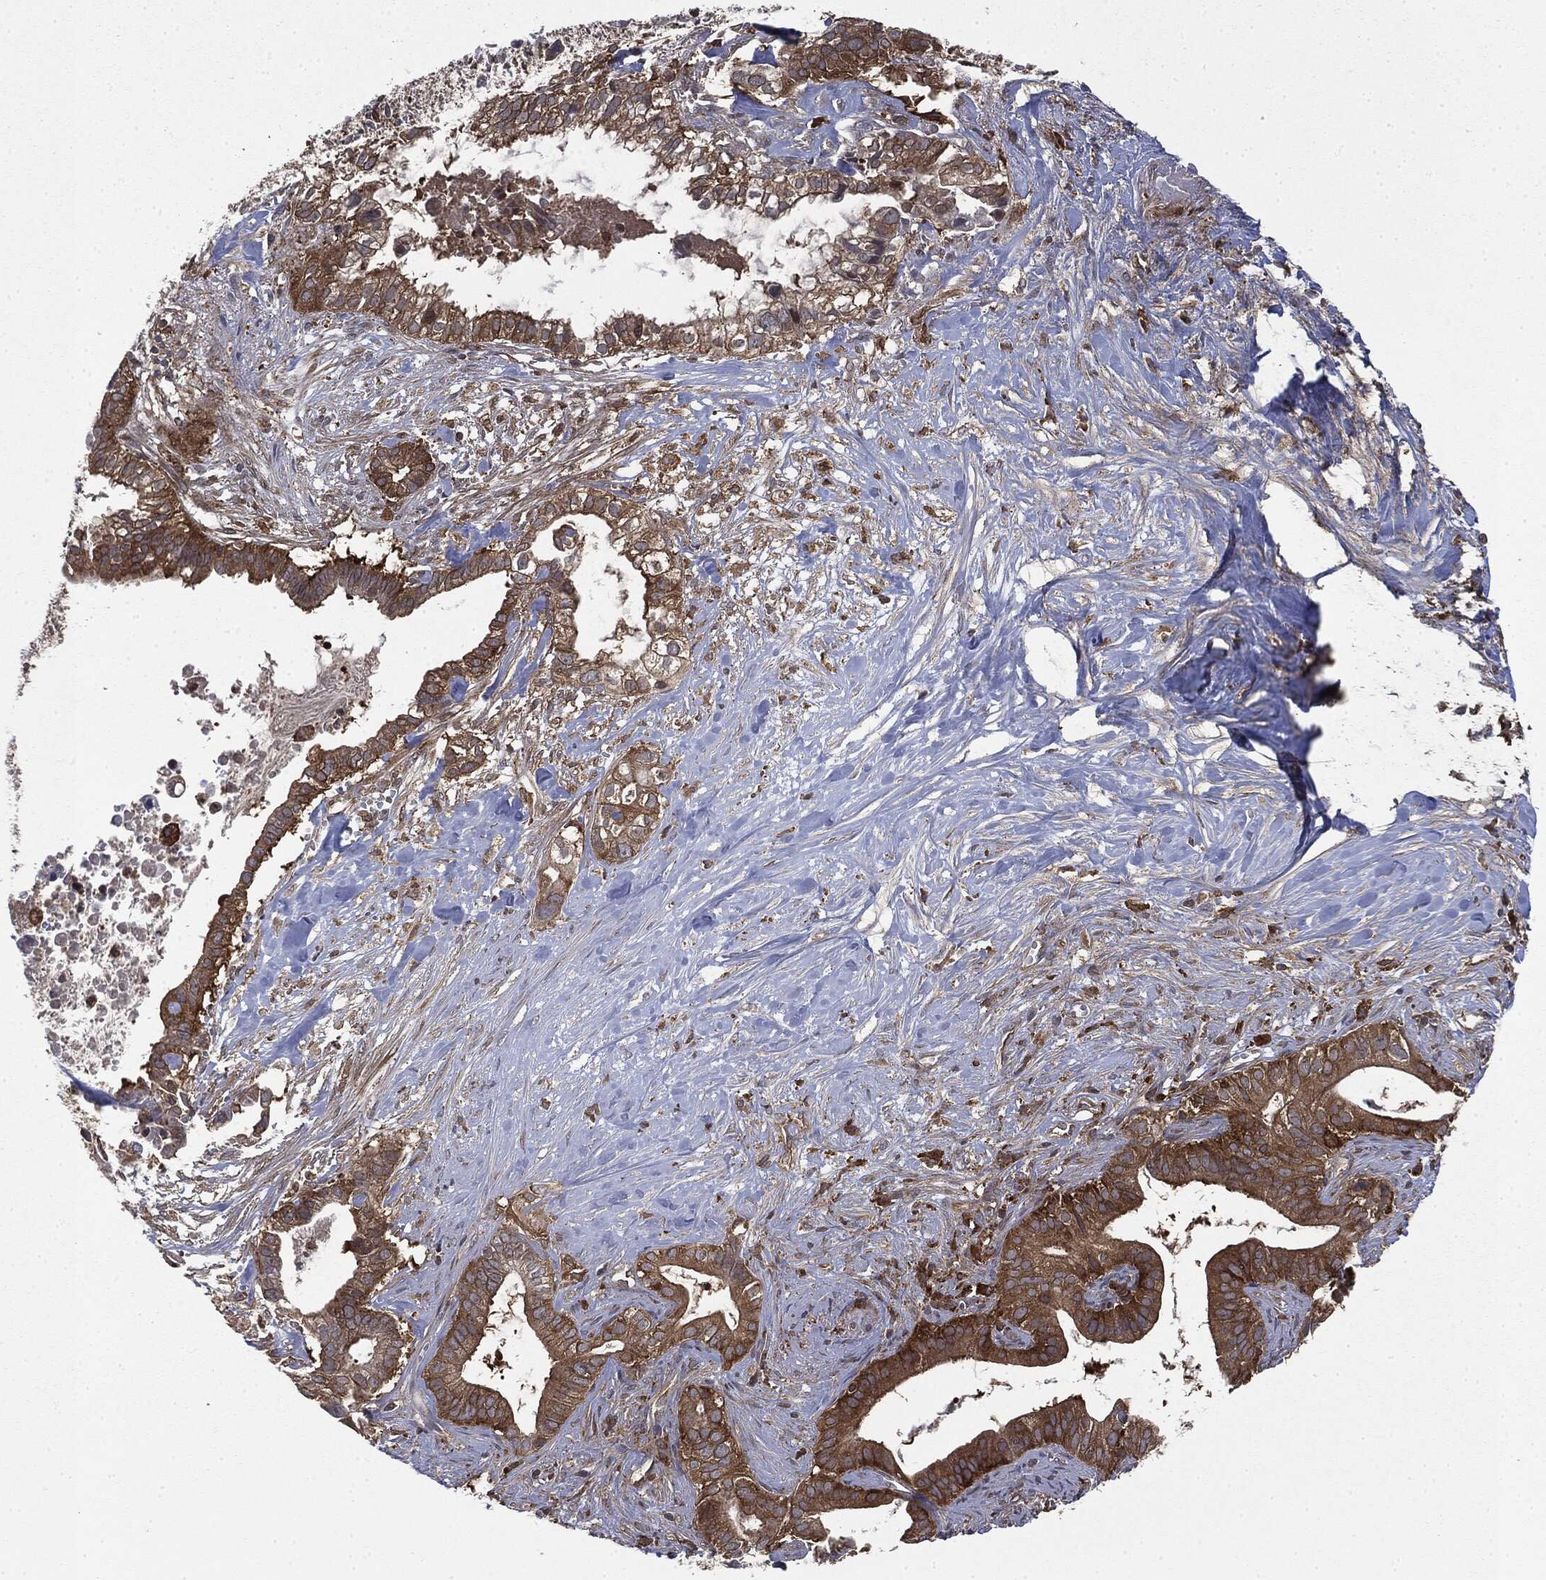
{"staining": {"intensity": "moderate", "quantity": ">75%", "location": "cytoplasmic/membranous"}, "tissue": "pancreatic cancer", "cell_type": "Tumor cells", "image_type": "cancer", "snomed": [{"axis": "morphology", "description": "Adenocarcinoma, NOS"}, {"axis": "topography", "description": "Pancreas"}], "caption": "Pancreatic cancer stained for a protein (brown) reveals moderate cytoplasmic/membranous positive staining in about >75% of tumor cells.", "gene": "SNX5", "patient": {"sex": "male", "age": 61}}